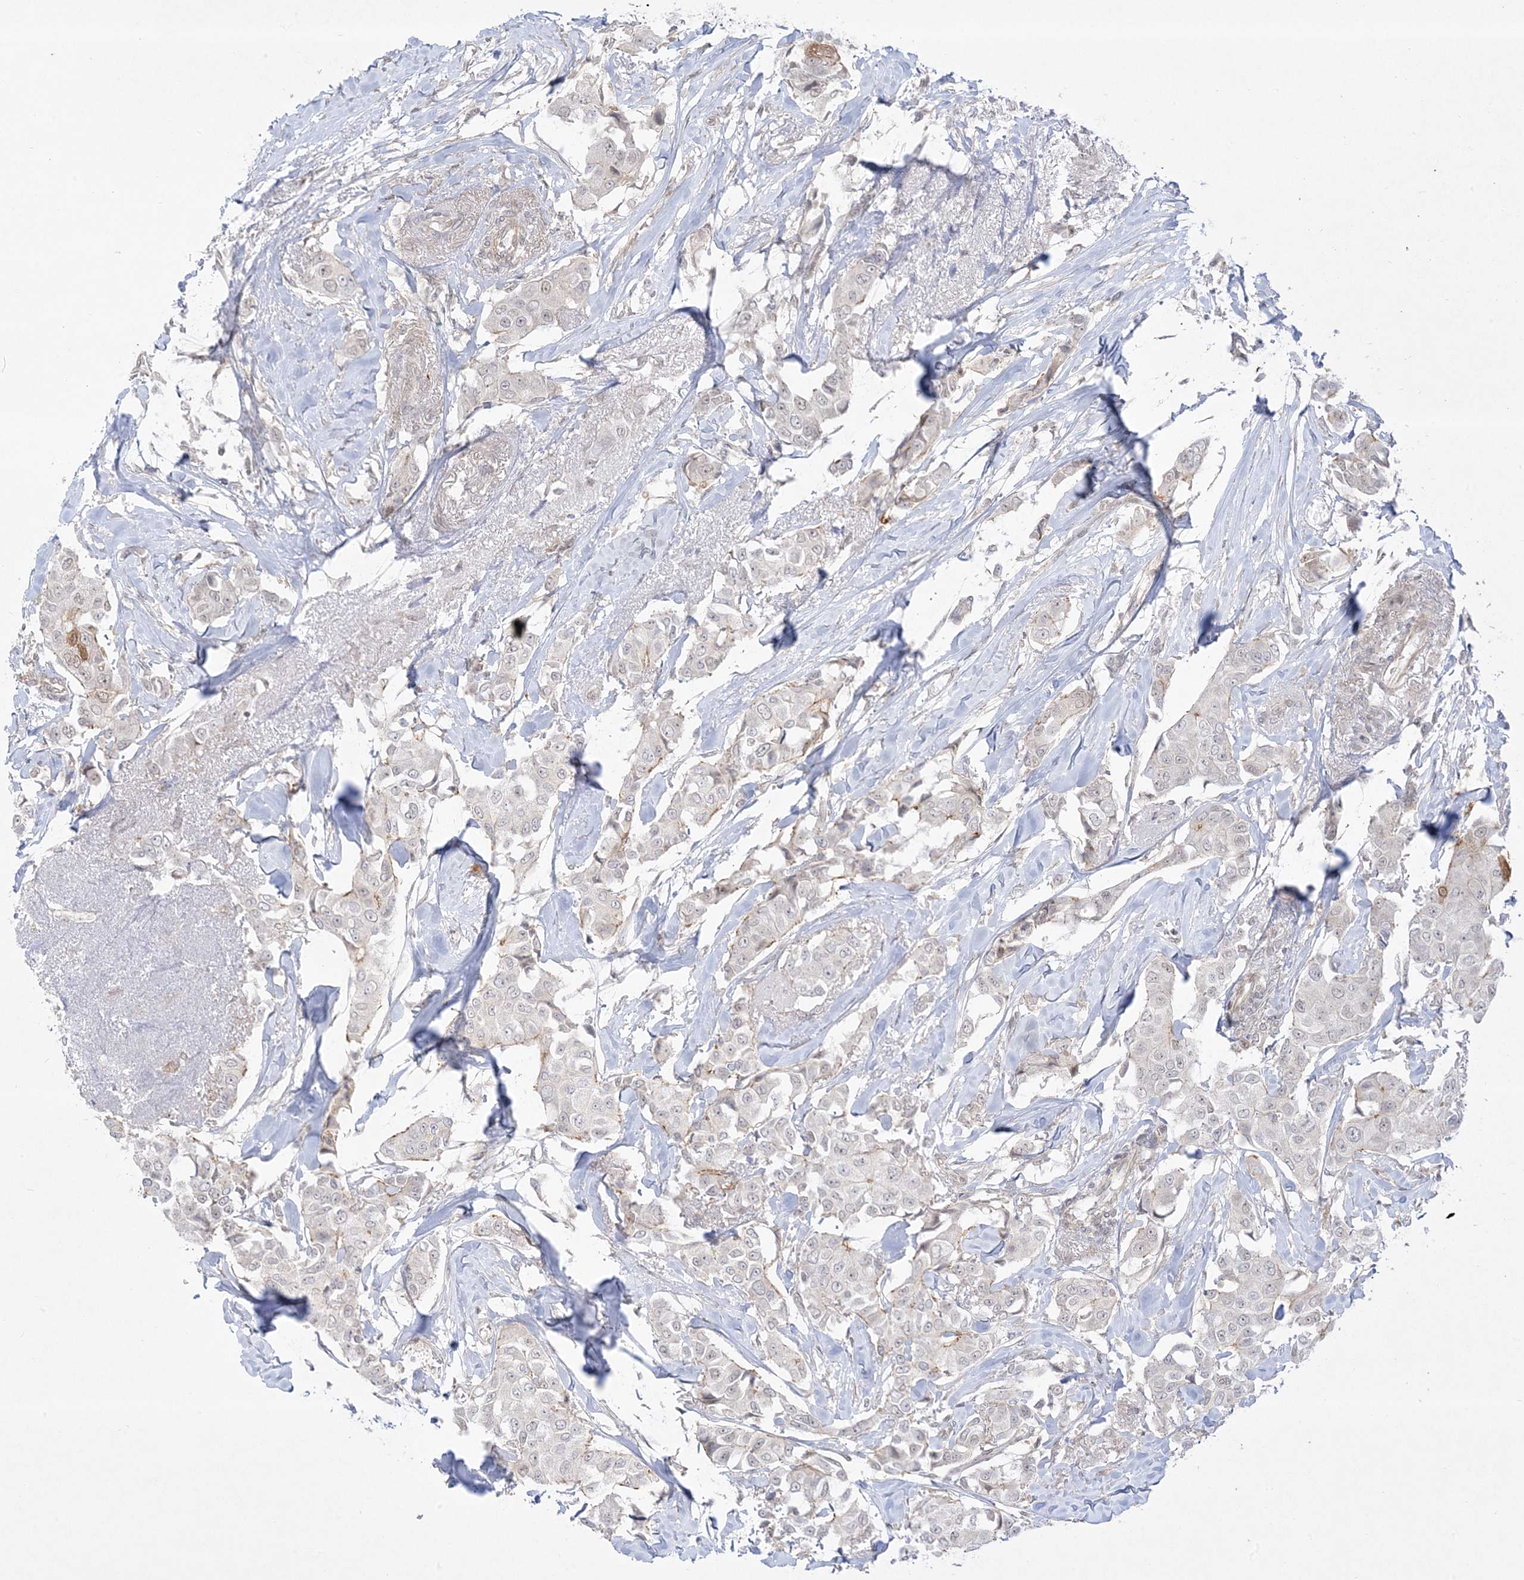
{"staining": {"intensity": "negative", "quantity": "none", "location": "none"}, "tissue": "breast cancer", "cell_type": "Tumor cells", "image_type": "cancer", "snomed": [{"axis": "morphology", "description": "Duct carcinoma"}, {"axis": "topography", "description": "Breast"}], "caption": "An immunohistochemistry (IHC) micrograph of invasive ductal carcinoma (breast) is shown. There is no staining in tumor cells of invasive ductal carcinoma (breast). (Immunohistochemistry, brightfield microscopy, high magnification).", "gene": "PTK6", "patient": {"sex": "female", "age": 80}}